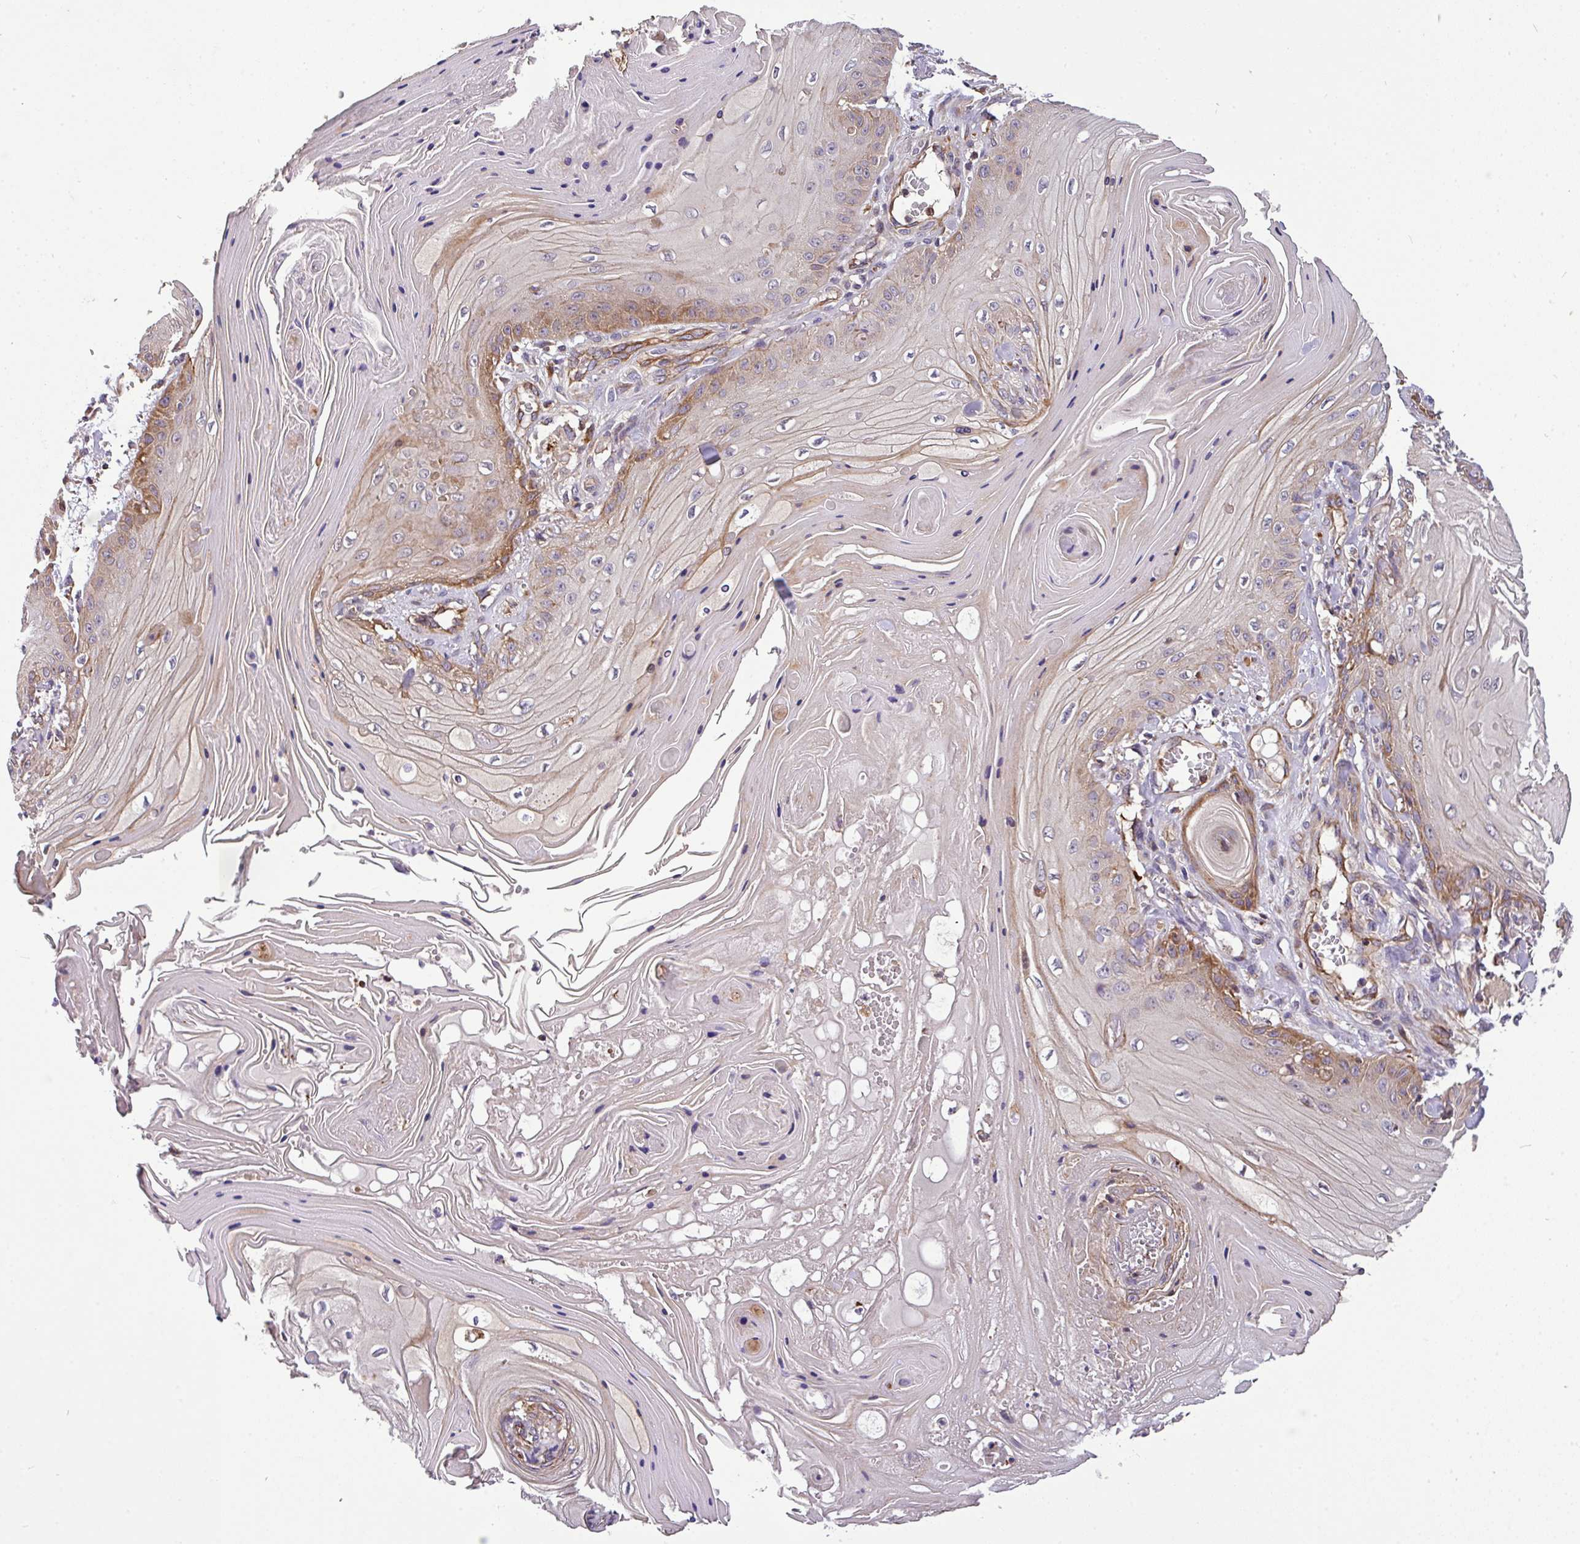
{"staining": {"intensity": "moderate", "quantity": "<25%", "location": "cytoplasmic/membranous"}, "tissue": "skin cancer", "cell_type": "Tumor cells", "image_type": "cancer", "snomed": [{"axis": "morphology", "description": "Squamous cell carcinoma, NOS"}, {"axis": "topography", "description": "Skin"}], "caption": "Protein expression by immunohistochemistry (IHC) displays moderate cytoplasmic/membranous expression in about <25% of tumor cells in skin squamous cell carcinoma. Nuclei are stained in blue.", "gene": "CASS4", "patient": {"sex": "male", "age": 74}}